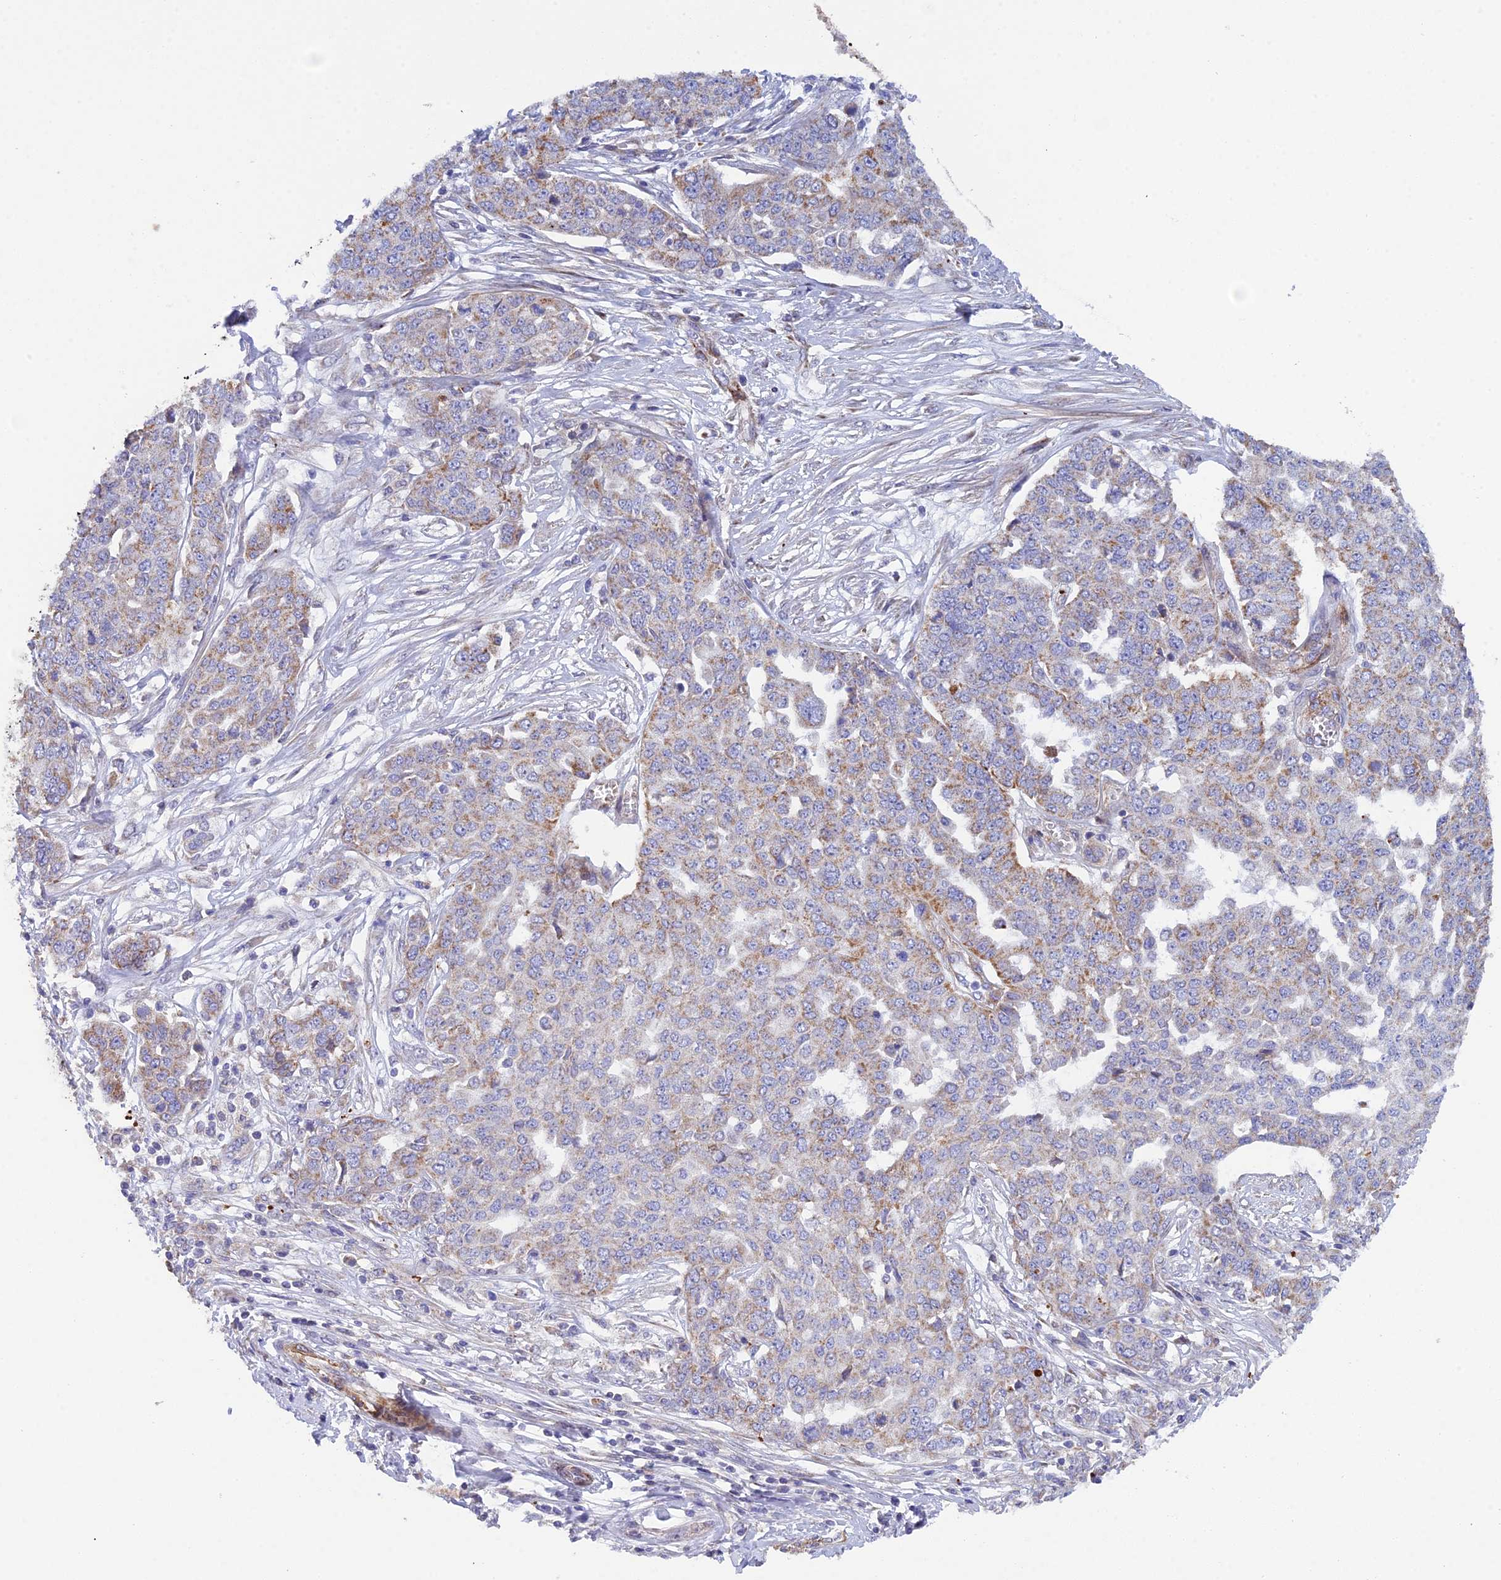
{"staining": {"intensity": "moderate", "quantity": "25%-75%", "location": "cytoplasmic/membranous"}, "tissue": "ovarian cancer", "cell_type": "Tumor cells", "image_type": "cancer", "snomed": [{"axis": "morphology", "description": "Cystadenocarcinoma, serous, NOS"}, {"axis": "topography", "description": "Soft tissue"}, {"axis": "topography", "description": "Ovary"}], "caption": "This is an image of IHC staining of ovarian cancer, which shows moderate positivity in the cytoplasmic/membranous of tumor cells.", "gene": "CSPG4", "patient": {"sex": "female", "age": 57}}